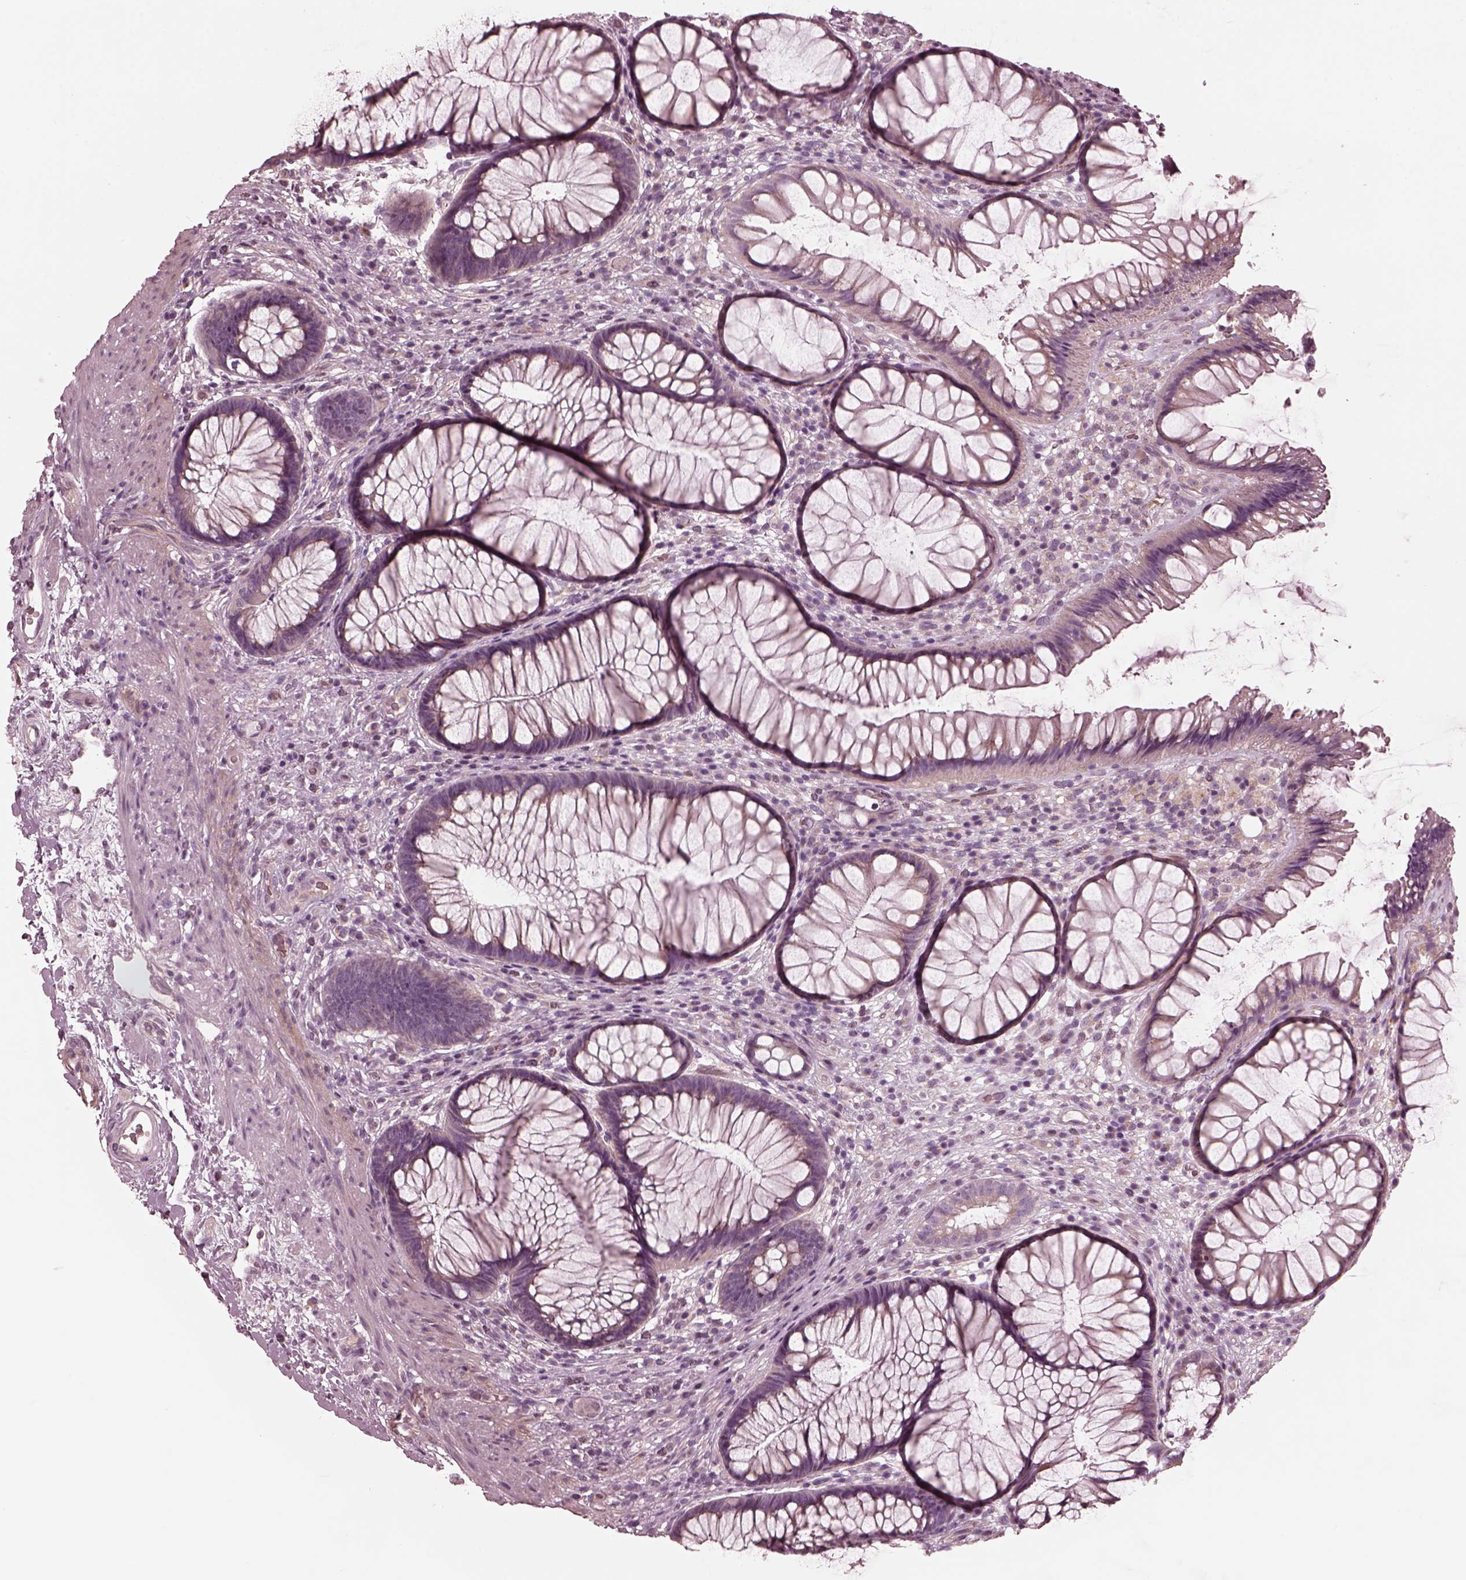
{"staining": {"intensity": "negative", "quantity": "none", "location": "none"}, "tissue": "rectum", "cell_type": "Glandular cells", "image_type": "normal", "snomed": [{"axis": "morphology", "description": "Normal tissue, NOS"}, {"axis": "topography", "description": "Smooth muscle"}, {"axis": "topography", "description": "Rectum"}], "caption": "This photomicrograph is of normal rectum stained with IHC to label a protein in brown with the nuclei are counter-stained blue. There is no positivity in glandular cells.", "gene": "KIF6", "patient": {"sex": "male", "age": 53}}